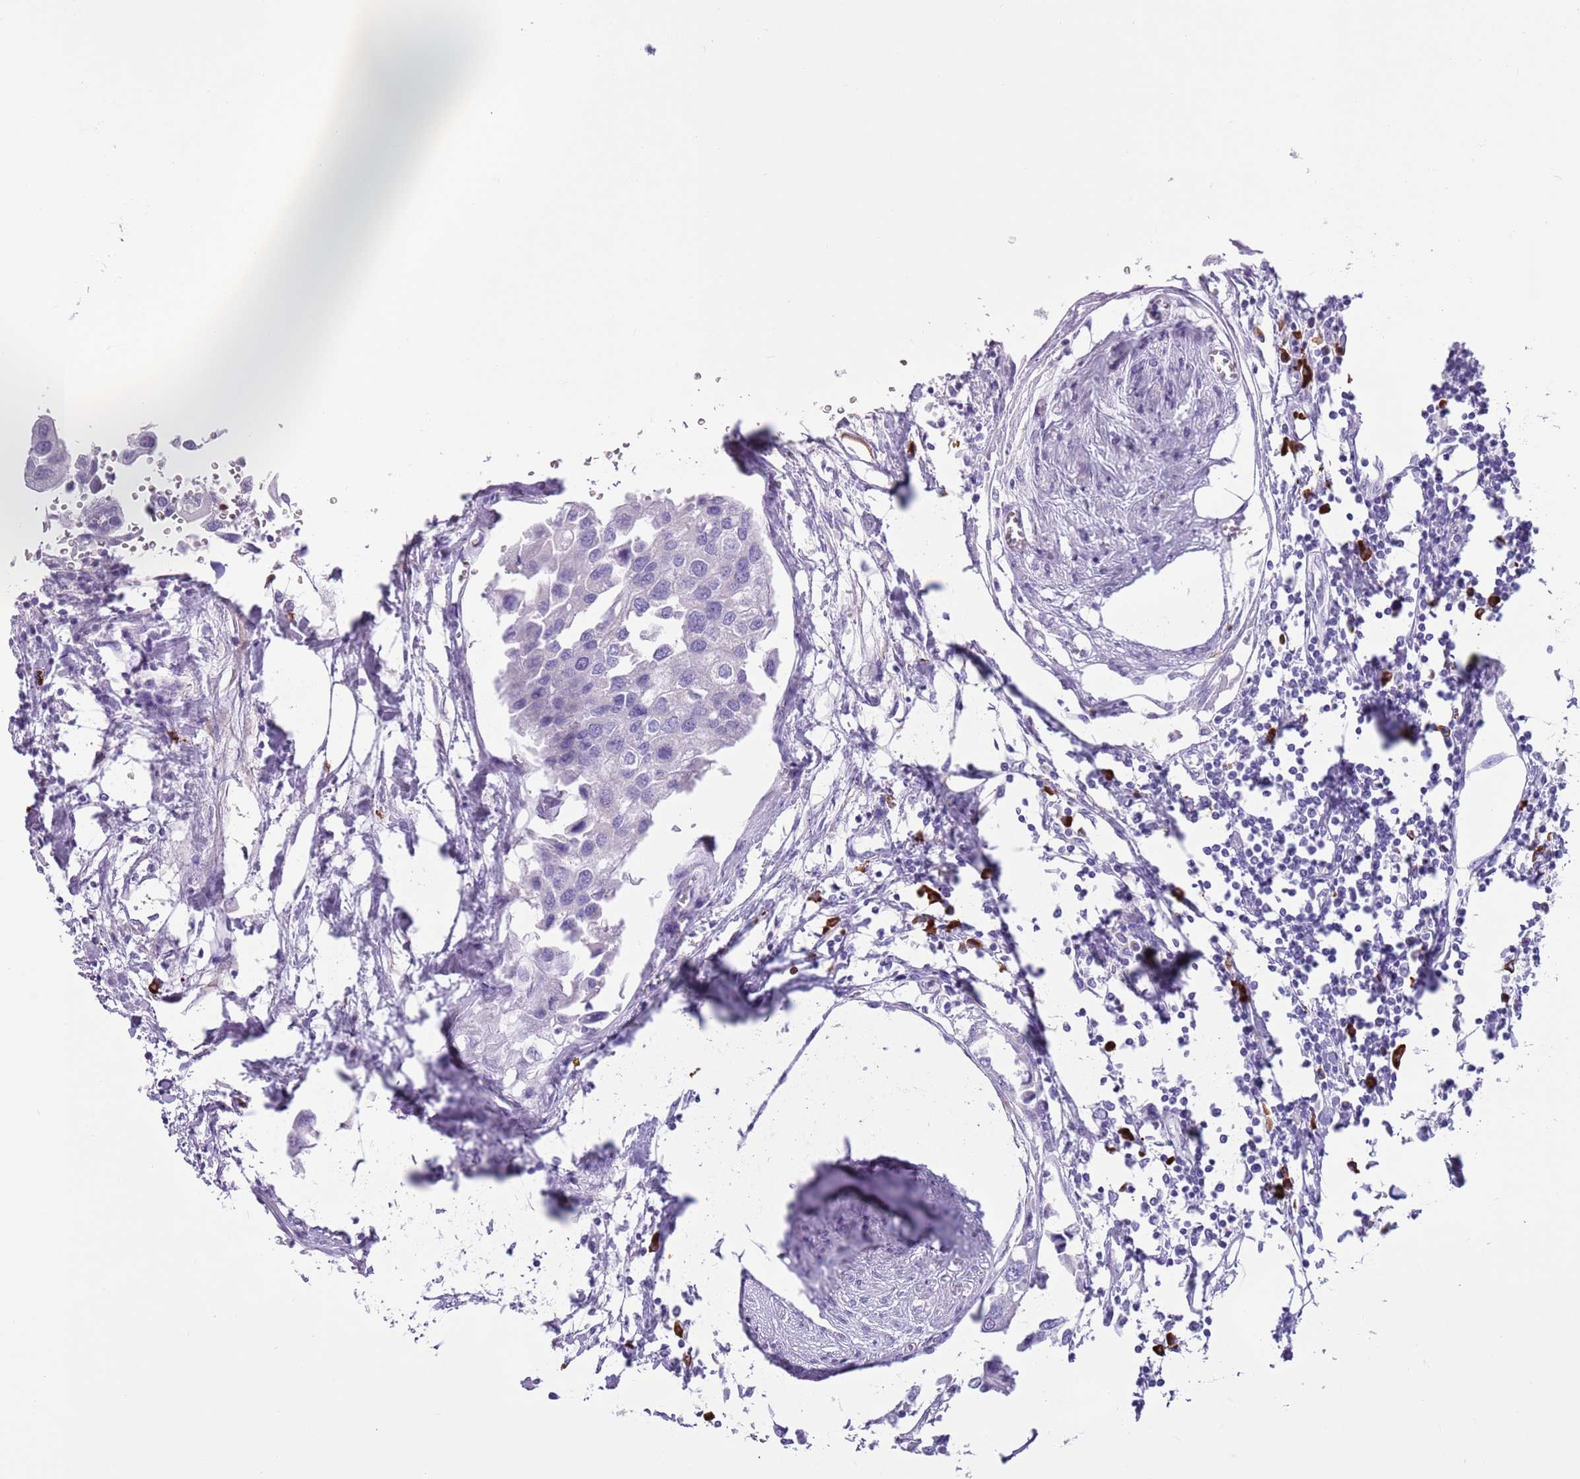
{"staining": {"intensity": "negative", "quantity": "none", "location": "none"}, "tissue": "urothelial cancer", "cell_type": "Tumor cells", "image_type": "cancer", "snomed": [{"axis": "morphology", "description": "Urothelial carcinoma, High grade"}, {"axis": "topography", "description": "Urinary bladder"}], "caption": "A histopathology image of urothelial carcinoma (high-grade) stained for a protein demonstrates no brown staining in tumor cells. Brightfield microscopy of IHC stained with DAB (brown) and hematoxylin (blue), captured at high magnification.", "gene": "LY6G5B", "patient": {"sex": "male", "age": 64}}